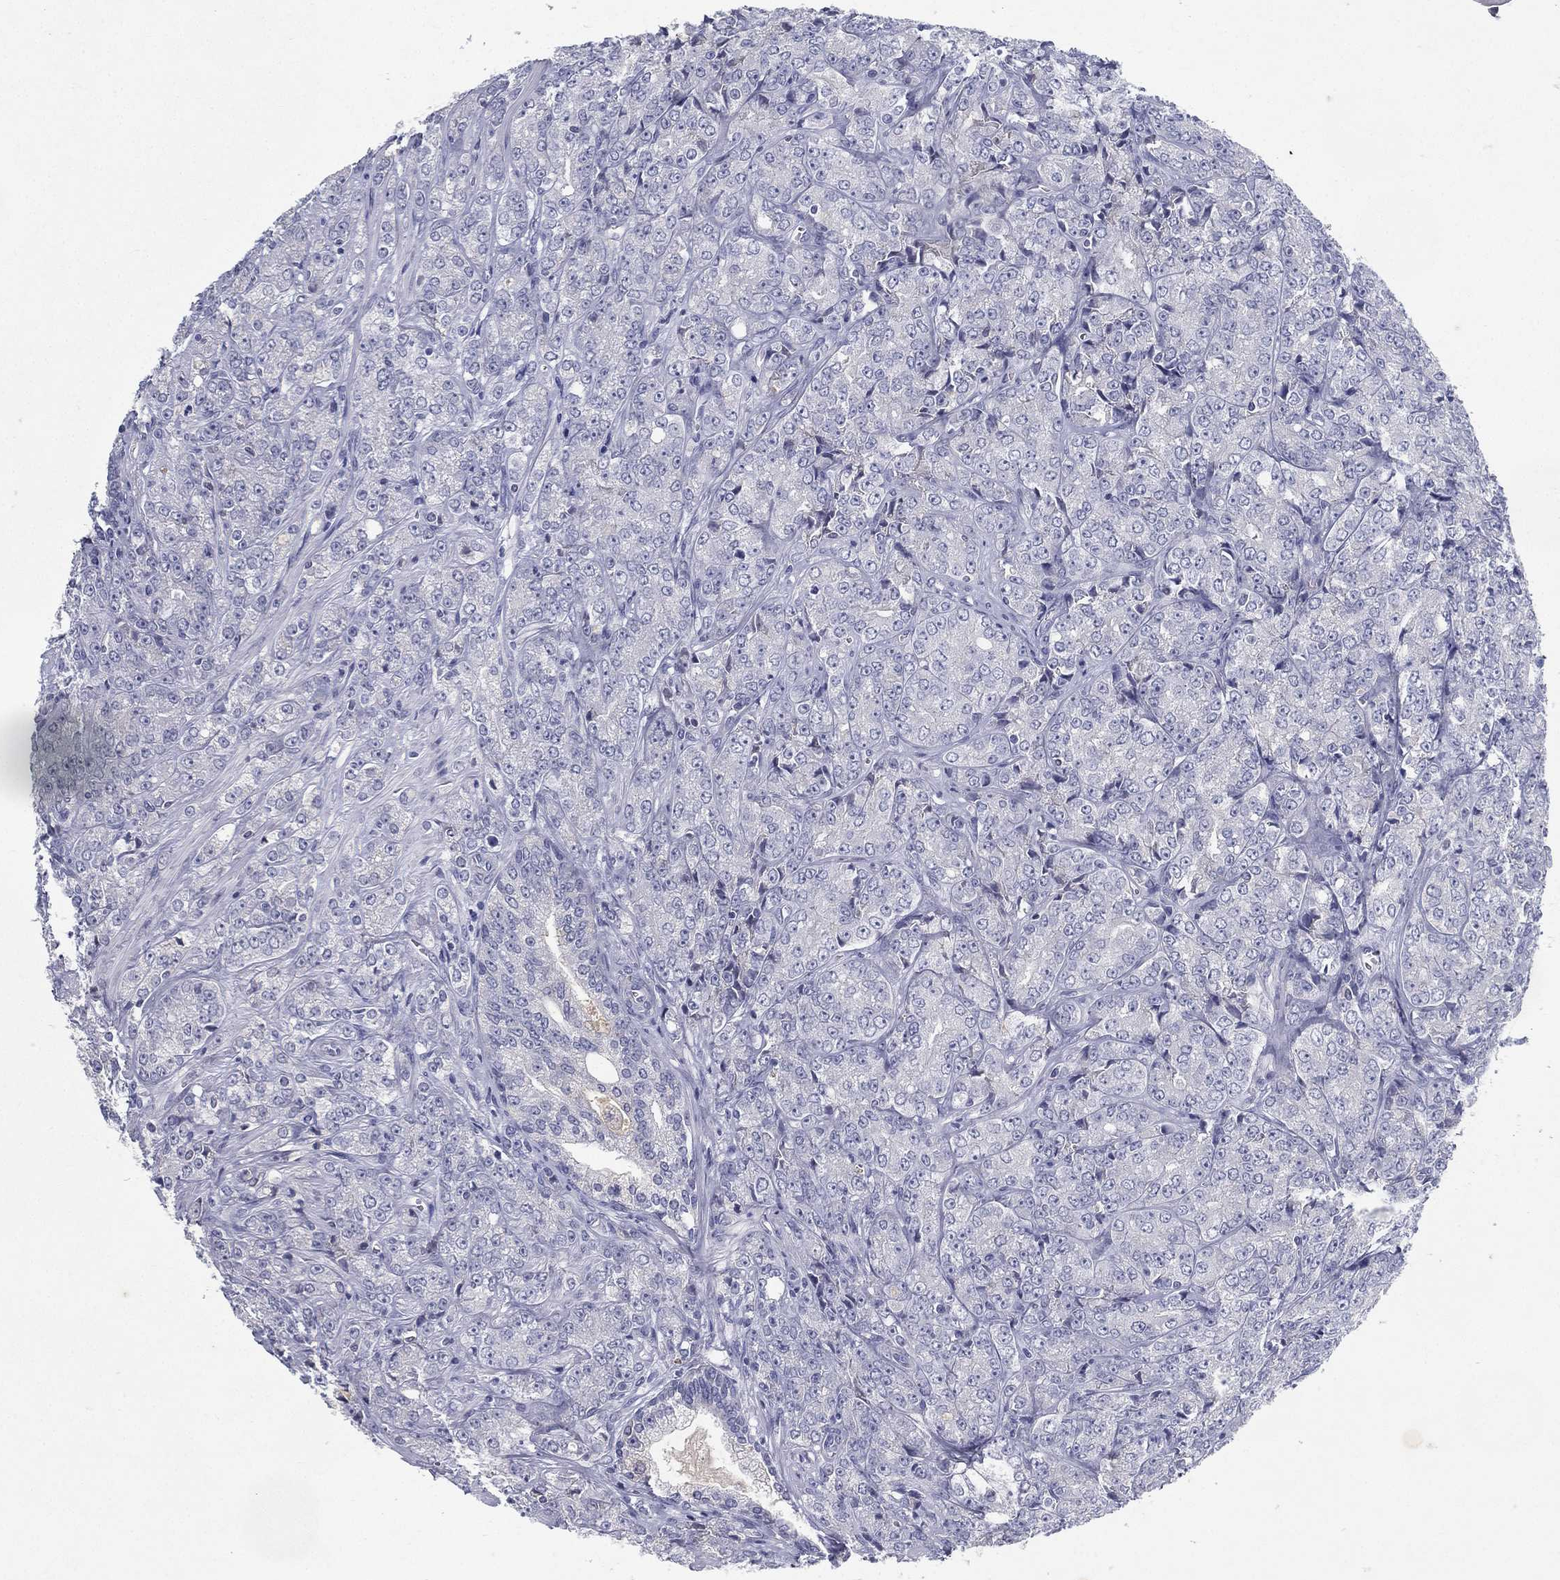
{"staining": {"intensity": "negative", "quantity": "none", "location": "none"}, "tissue": "prostate cancer", "cell_type": "Tumor cells", "image_type": "cancer", "snomed": [{"axis": "morphology", "description": "Adenocarcinoma, NOS"}, {"axis": "topography", "description": "Prostate and seminal vesicle, NOS"}, {"axis": "topography", "description": "Prostate"}], "caption": "Tumor cells are negative for protein expression in human prostate adenocarcinoma.", "gene": "RGS13", "patient": {"sex": "male", "age": 68}}